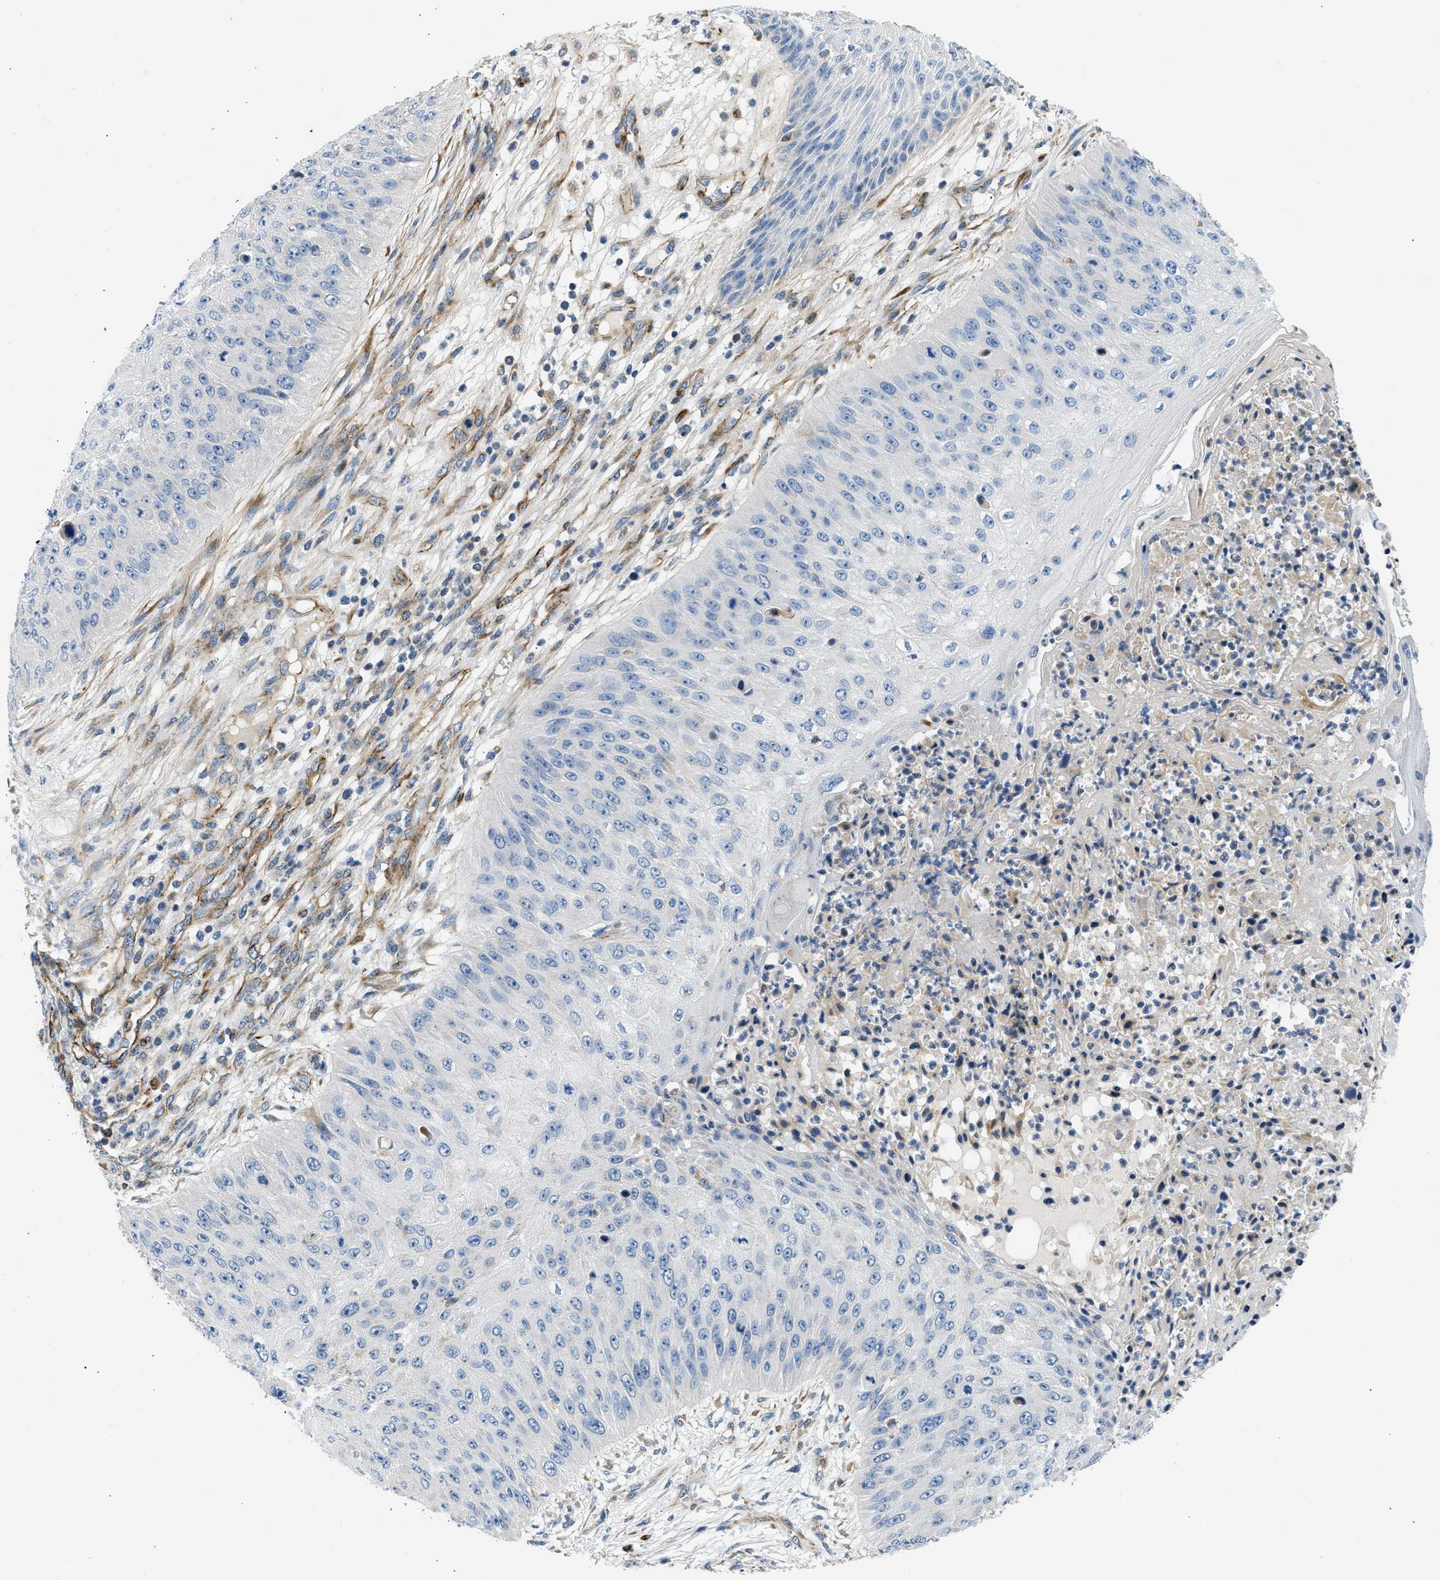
{"staining": {"intensity": "negative", "quantity": "none", "location": "none"}, "tissue": "skin cancer", "cell_type": "Tumor cells", "image_type": "cancer", "snomed": [{"axis": "morphology", "description": "Squamous cell carcinoma, NOS"}, {"axis": "topography", "description": "Skin"}], "caption": "Photomicrograph shows no significant protein expression in tumor cells of skin cancer. (DAB (3,3'-diaminobenzidine) IHC, high magnification).", "gene": "ULK4", "patient": {"sex": "female", "age": 80}}